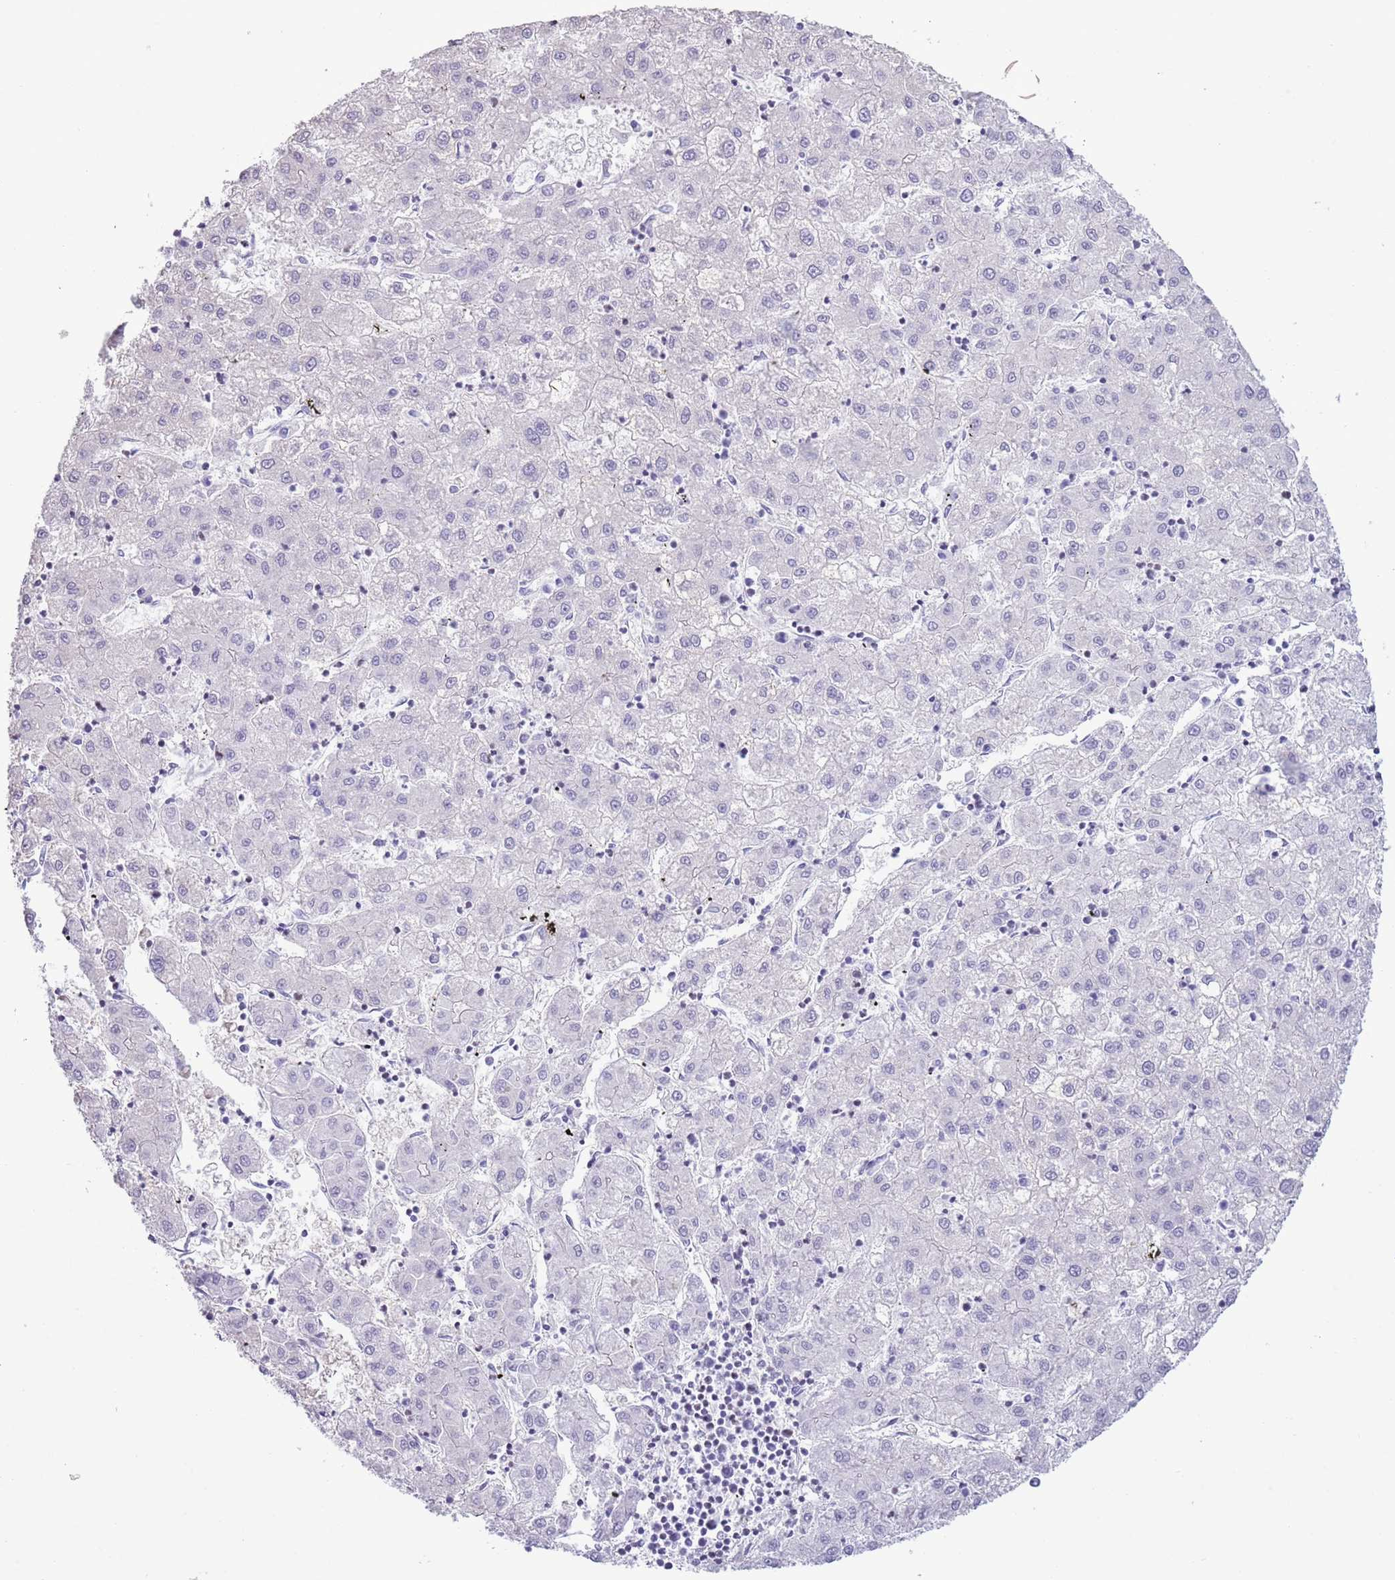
{"staining": {"intensity": "negative", "quantity": "none", "location": "none"}, "tissue": "liver cancer", "cell_type": "Tumor cells", "image_type": "cancer", "snomed": [{"axis": "morphology", "description": "Carcinoma, Hepatocellular, NOS"}, {"axis": "topography", "description": "Liver"}], "caption": "IHC of human liver hepatocellular carcinoma demonstrates no expression in tumor cells.", "gene": "BCL11B", "patient": {"sex": "male", "age": 72}}